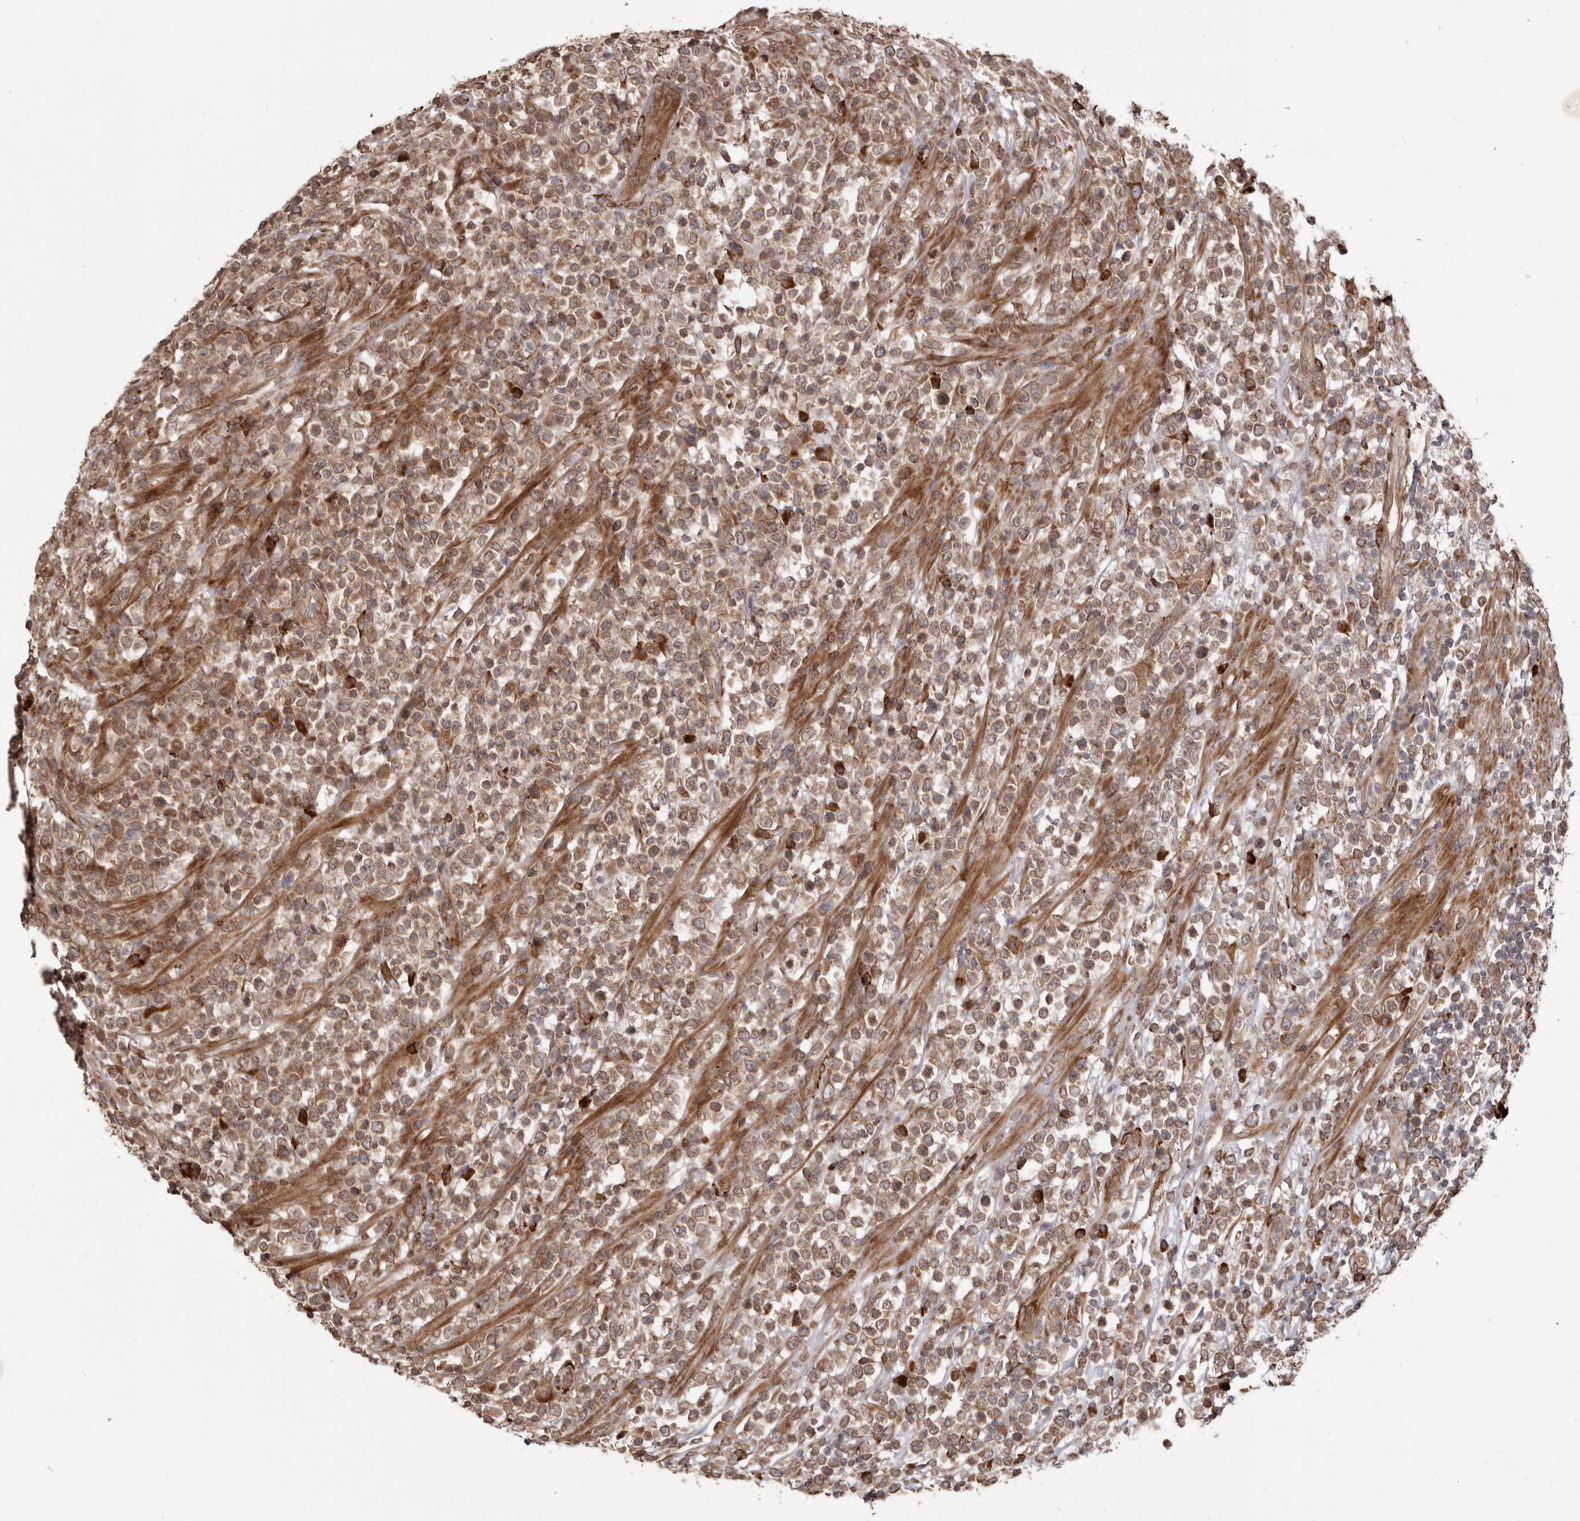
{"staining": {"intensity": "moderate", "quantity": ">75%", "location": "cytoplasmic/membranous"}, "tissue": "lymphoma", "cell_type": "Tumor cells", "image_type": "cancer", "snomed": [{"axis": "morphology", "description": "Malignant lymphoma, non-Hodgkin's type, High grade"}, {"axis": "topography", "description": "Colon"}], "caption": "This is an image of immunohistochemistry staining of malignant lymphoma, non-Hodgkin's type (high-grade), which shows moderate staining in the cytoplasmic/membranous of tumor cells.", "gene": "NUP43", "patient": {"sex": "female", "age": 53}}